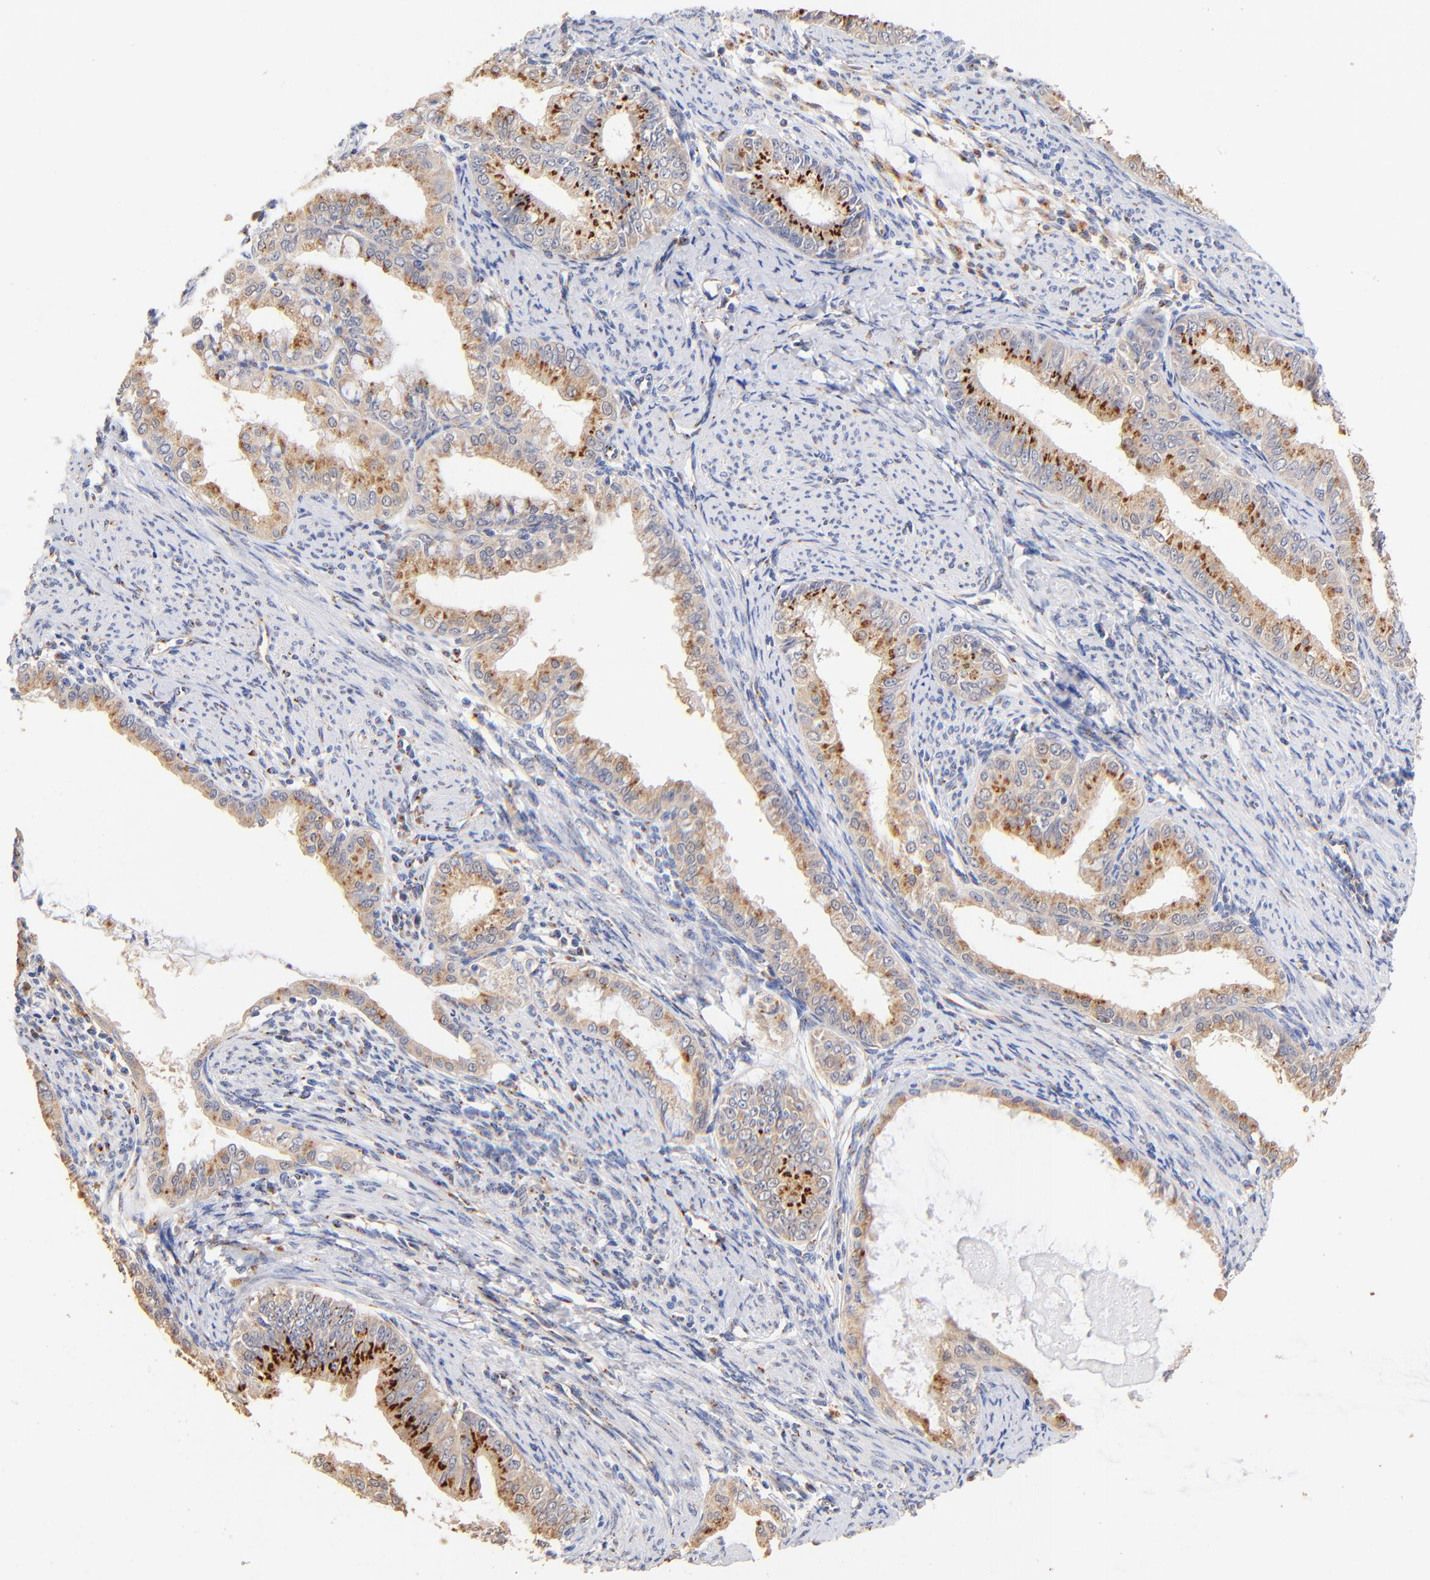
{"staining": {"intensity": "moderate", "quantity": ">75%", "location": "cytoplasmic/membranous"}, "tissue": "endometrial cancer", "cell_type": "Tumor cells", "image_type": "cancer", "snomed": [{"axis": "morphology", "description": "Adenocarcinoma, NOS"}, {"axis": "topography", "description": "Endometrium"}], "caption": "This image displays endometrial adenocarcinoma stained with immunohistochemistry (IHC) to label a protein in brown. The cytoplasmic/membranous of tumor cells show moderate positivity for the protein. Nuclei are counter-stained blue.", "gene": "FMNL3", "patient": {"sex": "female", "age": 76}}